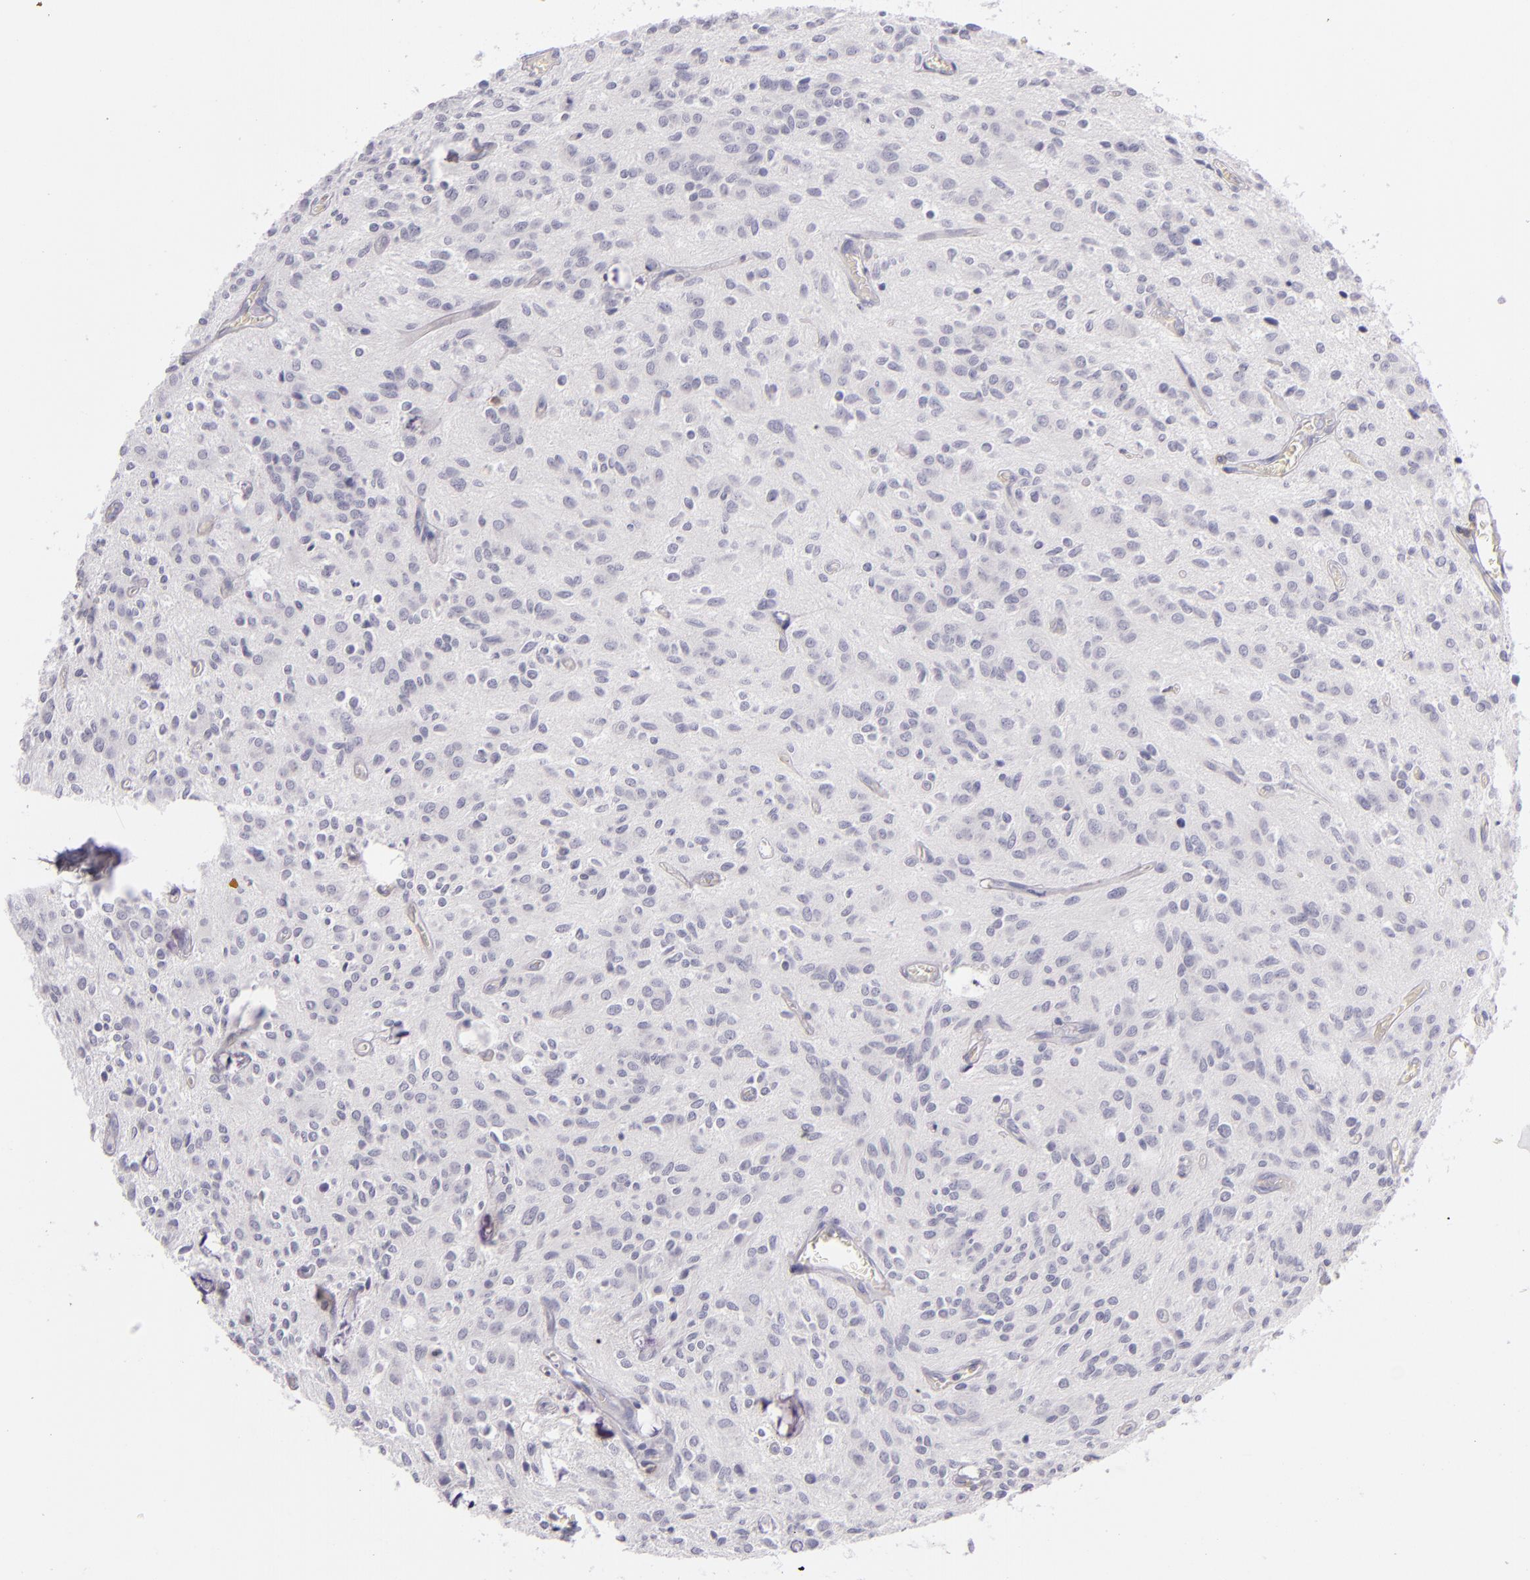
{"staining": {"intensity": "negative", "quantity": "none", "location": "none"}, "tissue": "glioma", "cell_type": "Tumor cells", "image_type": "cancer", "snomed": [{"axis": "morphology", "description": "Glioma, malignant, Low grade"}, {"axis": "topography", "description": "Brain"}], "caption": "Immunohistochemical staining of malignant glioma (low-grade) shows no significant positivity in tumor cells.", "gene": "CD48", "patient": {"sex": "female", "age": 15}}